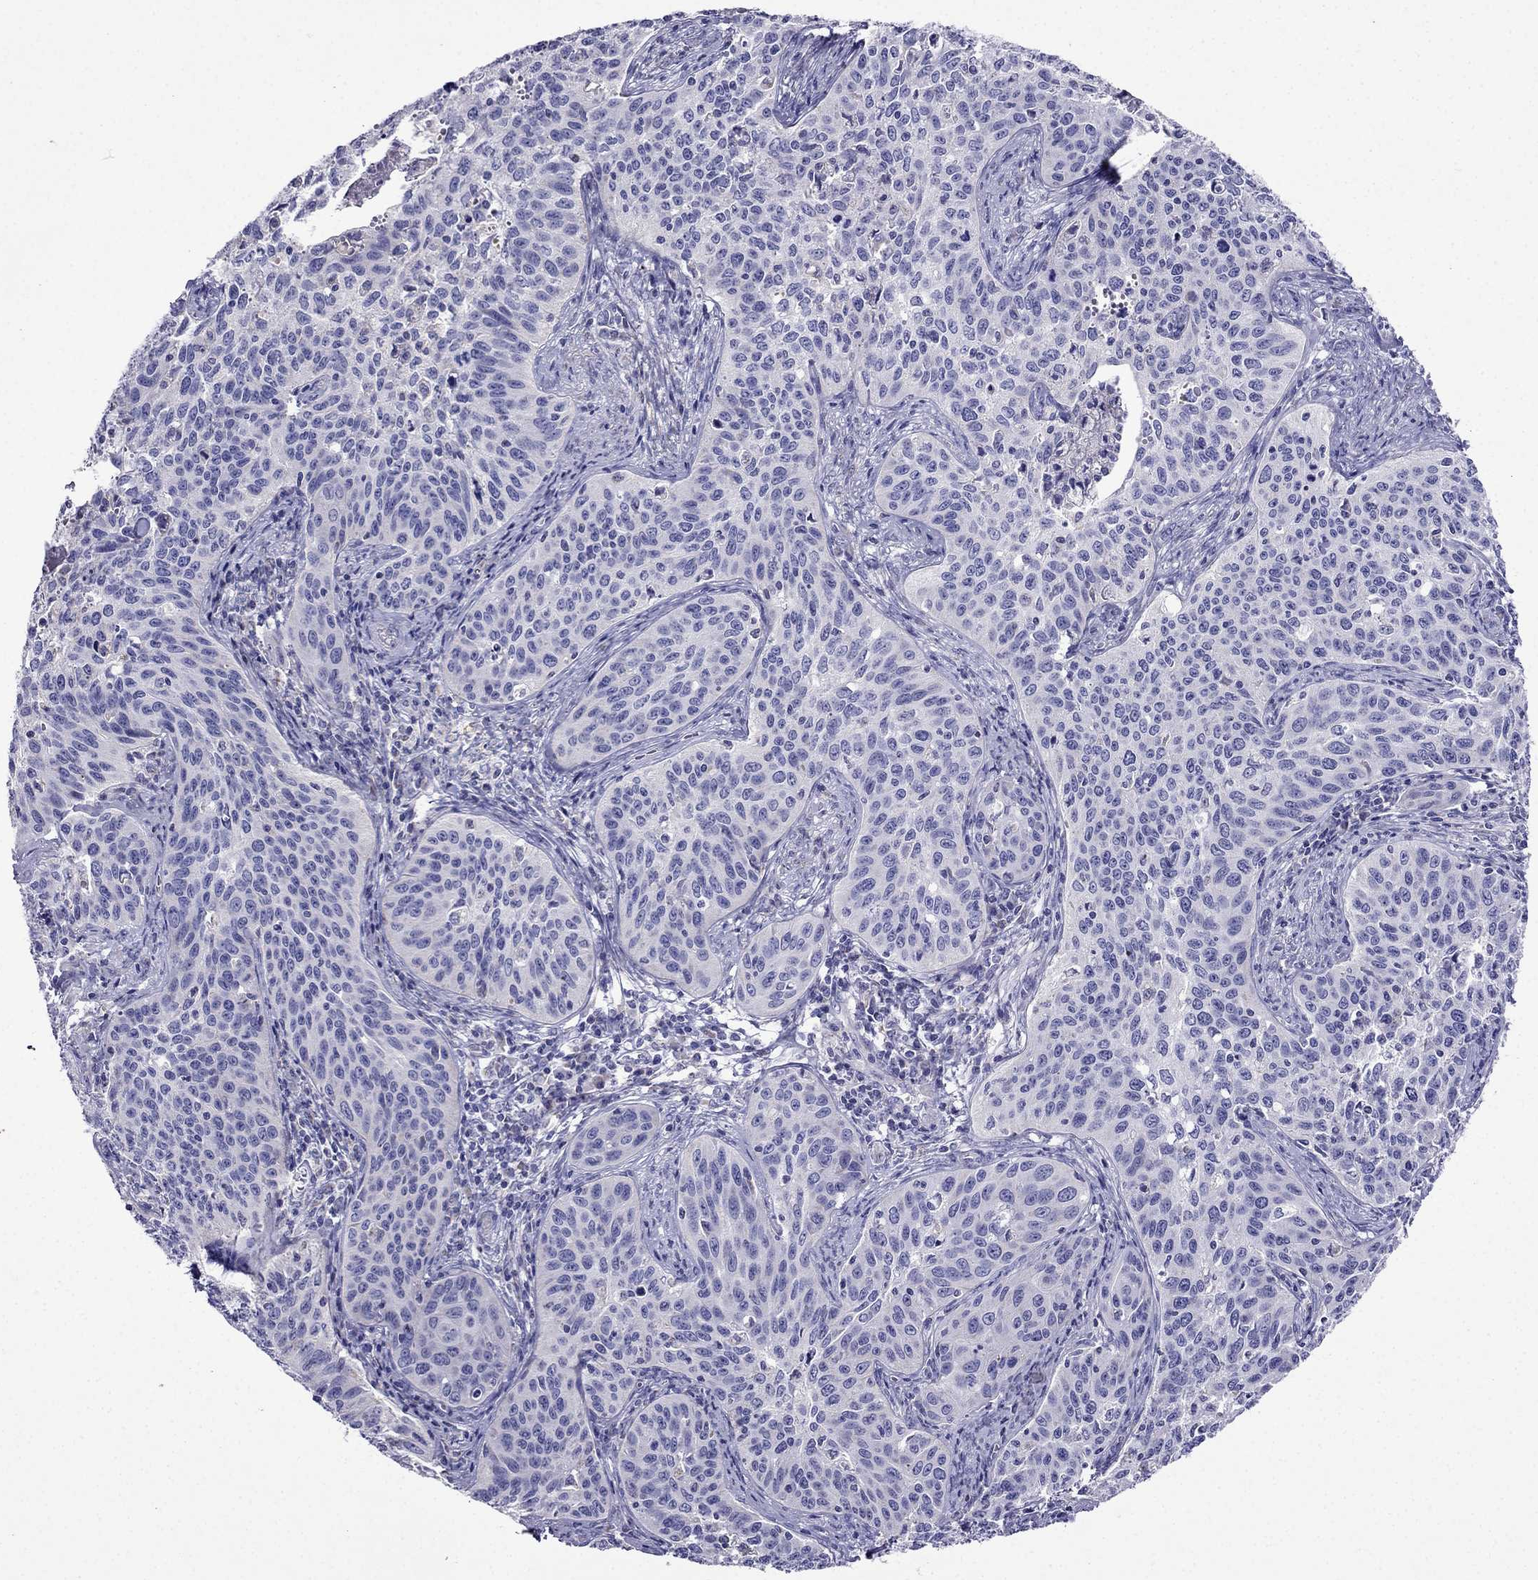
{"staining": {"intensity": "negative", "quantity": "none", "location": "none"}, "tissue": "cervical cancer", "cell_type": "Tumor cells", "image_type": "cancer", "snomed": [{"axis": "morphology", "description": "Squamous cell carcinoma, NOS"}, {"axis": "topography", "description": "Cervix"}], "caption": "This image is of cervical squamous cell carcinoma stained with IHC to label a protein in brown with the nuclei are counter-stained blue. There is no staining in tumor cells.", "gene": "DSC1", "patient": {"sex": "female", "age": 31}}